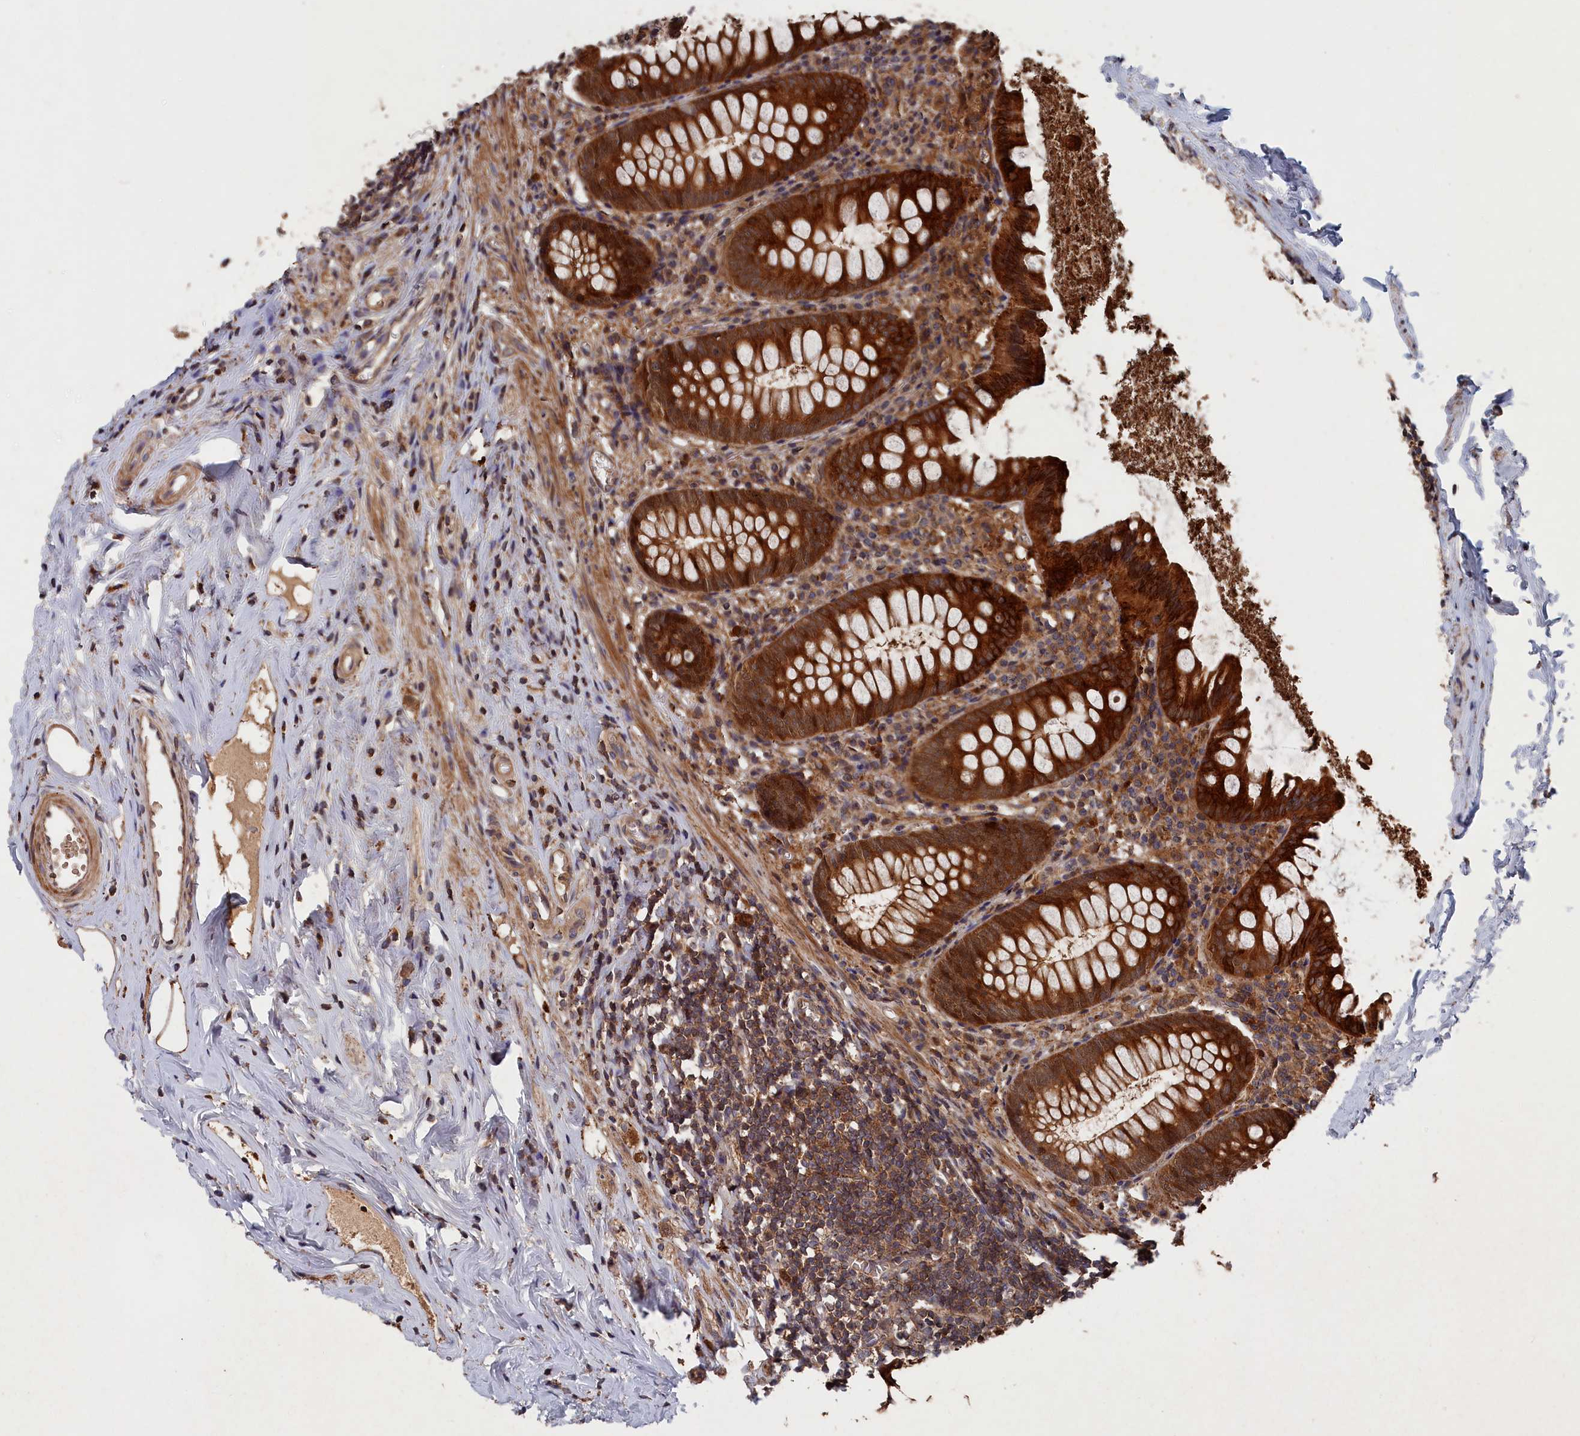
{"staining": {"intensity": "strong", "quantity": ">75%", "location": "cytoplasmic/membranous"}, "tissue": "appendix", "cell_type": "Glandular cells", "image_type": "normal", "snomed": [{"axis": "morphology", "description": "Normal tissue, NOS"}, {"axis": "topography", "description": "Appendix"}], "caption": "IHC micrograph of normal appendix stained for a protein (brown), which shows high levels of strong cytoplasmic/membranous expression in approximately >75% of glandular cells.", "gene": "RMI2", "patient": {"sex": "female", "age": 51}}